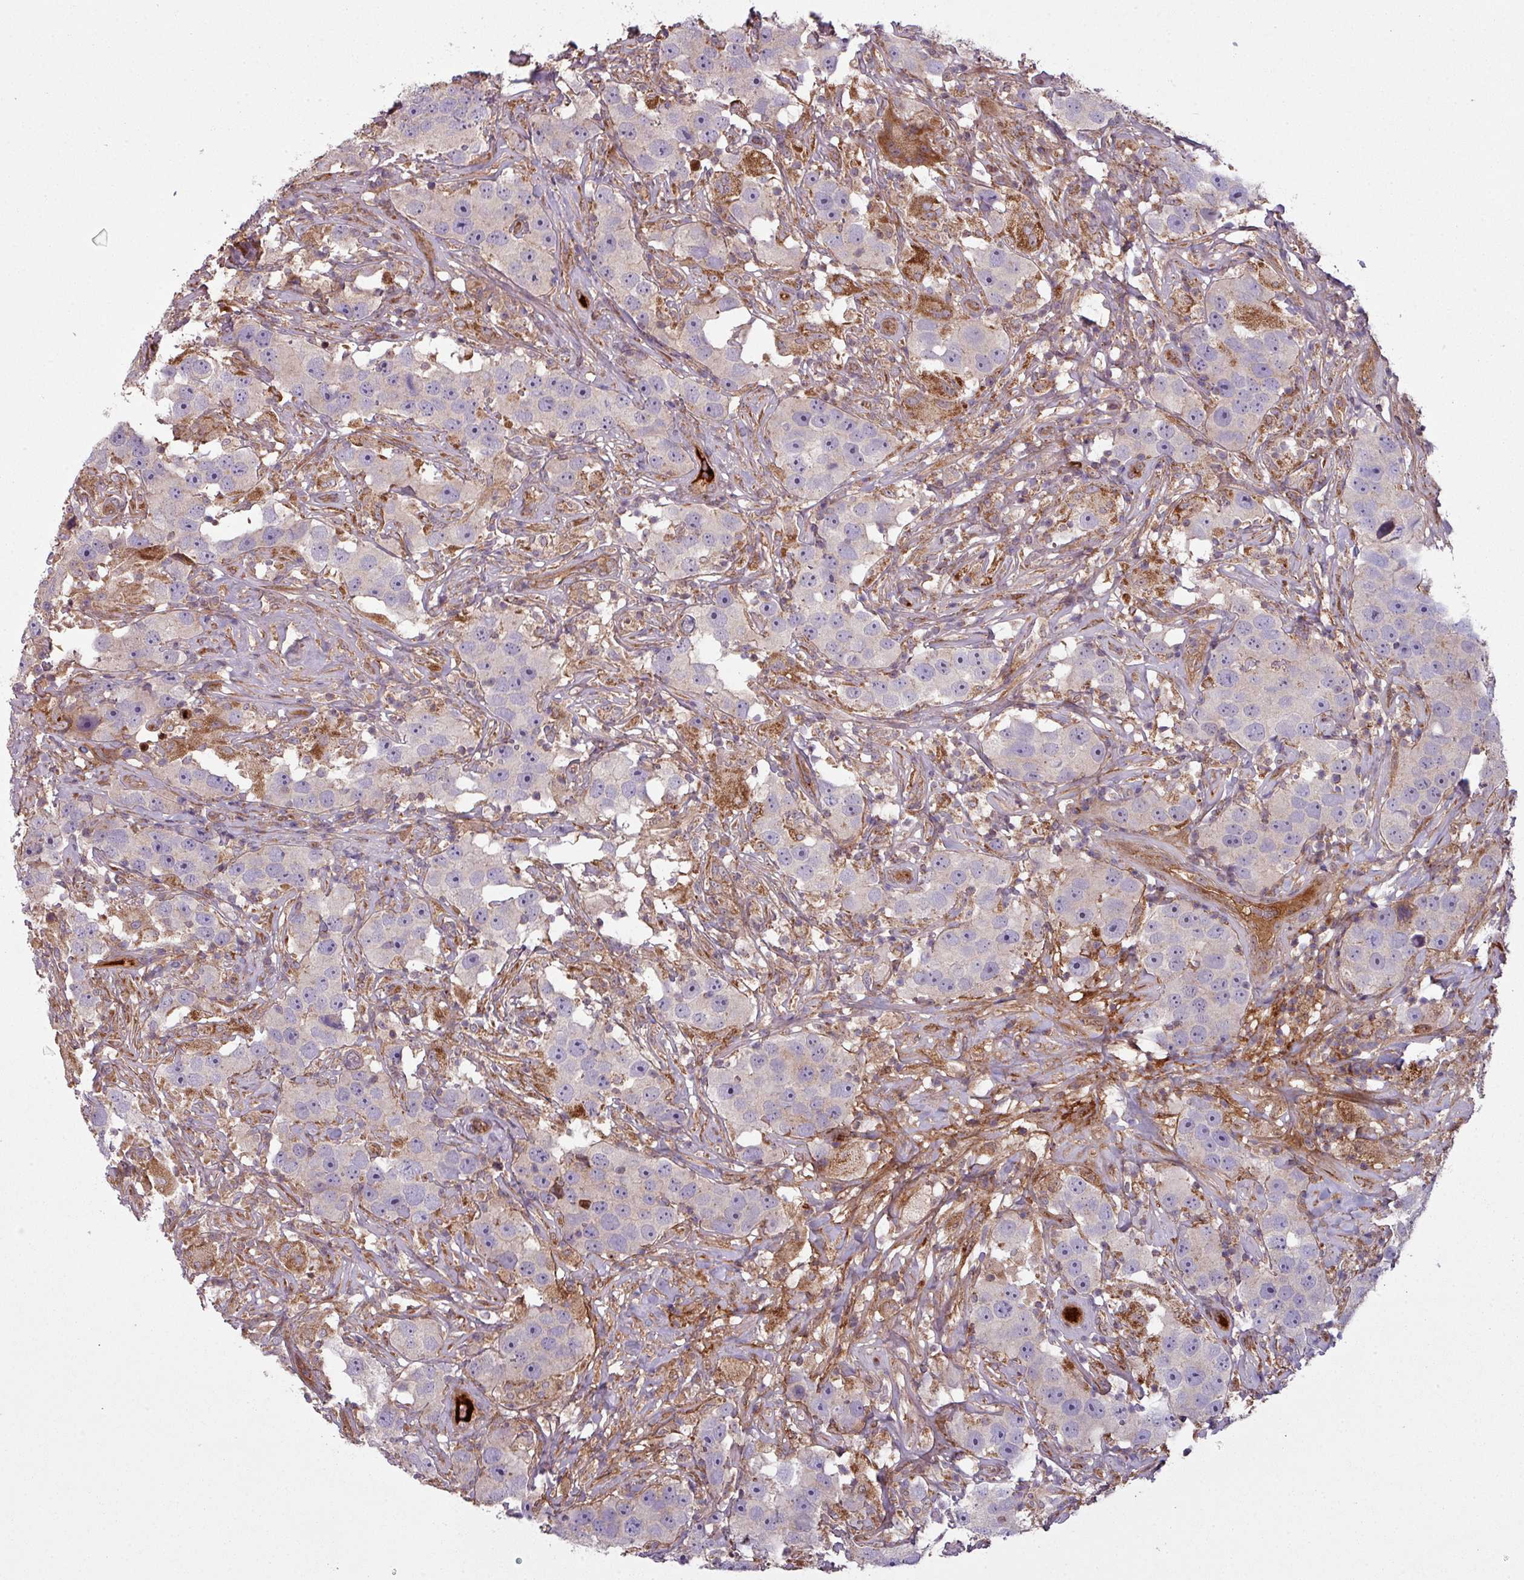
{"staining": {"intensity": "negative", "quantity": "none", "location": "none"}, "tissue": "testis cancer", "cell_type": "Tumor cells", "image_type": "cancer", "snomed": [{"axis": "morphology", "description": "Seminoma, NOS"}, {"axis": "topography", "description": "Testis"}], "caption": "There is no significant positivity in tumor cells of testis cancer.", "gene": "SNRNP25", "patient": {"sex": "male", "age": 49}}